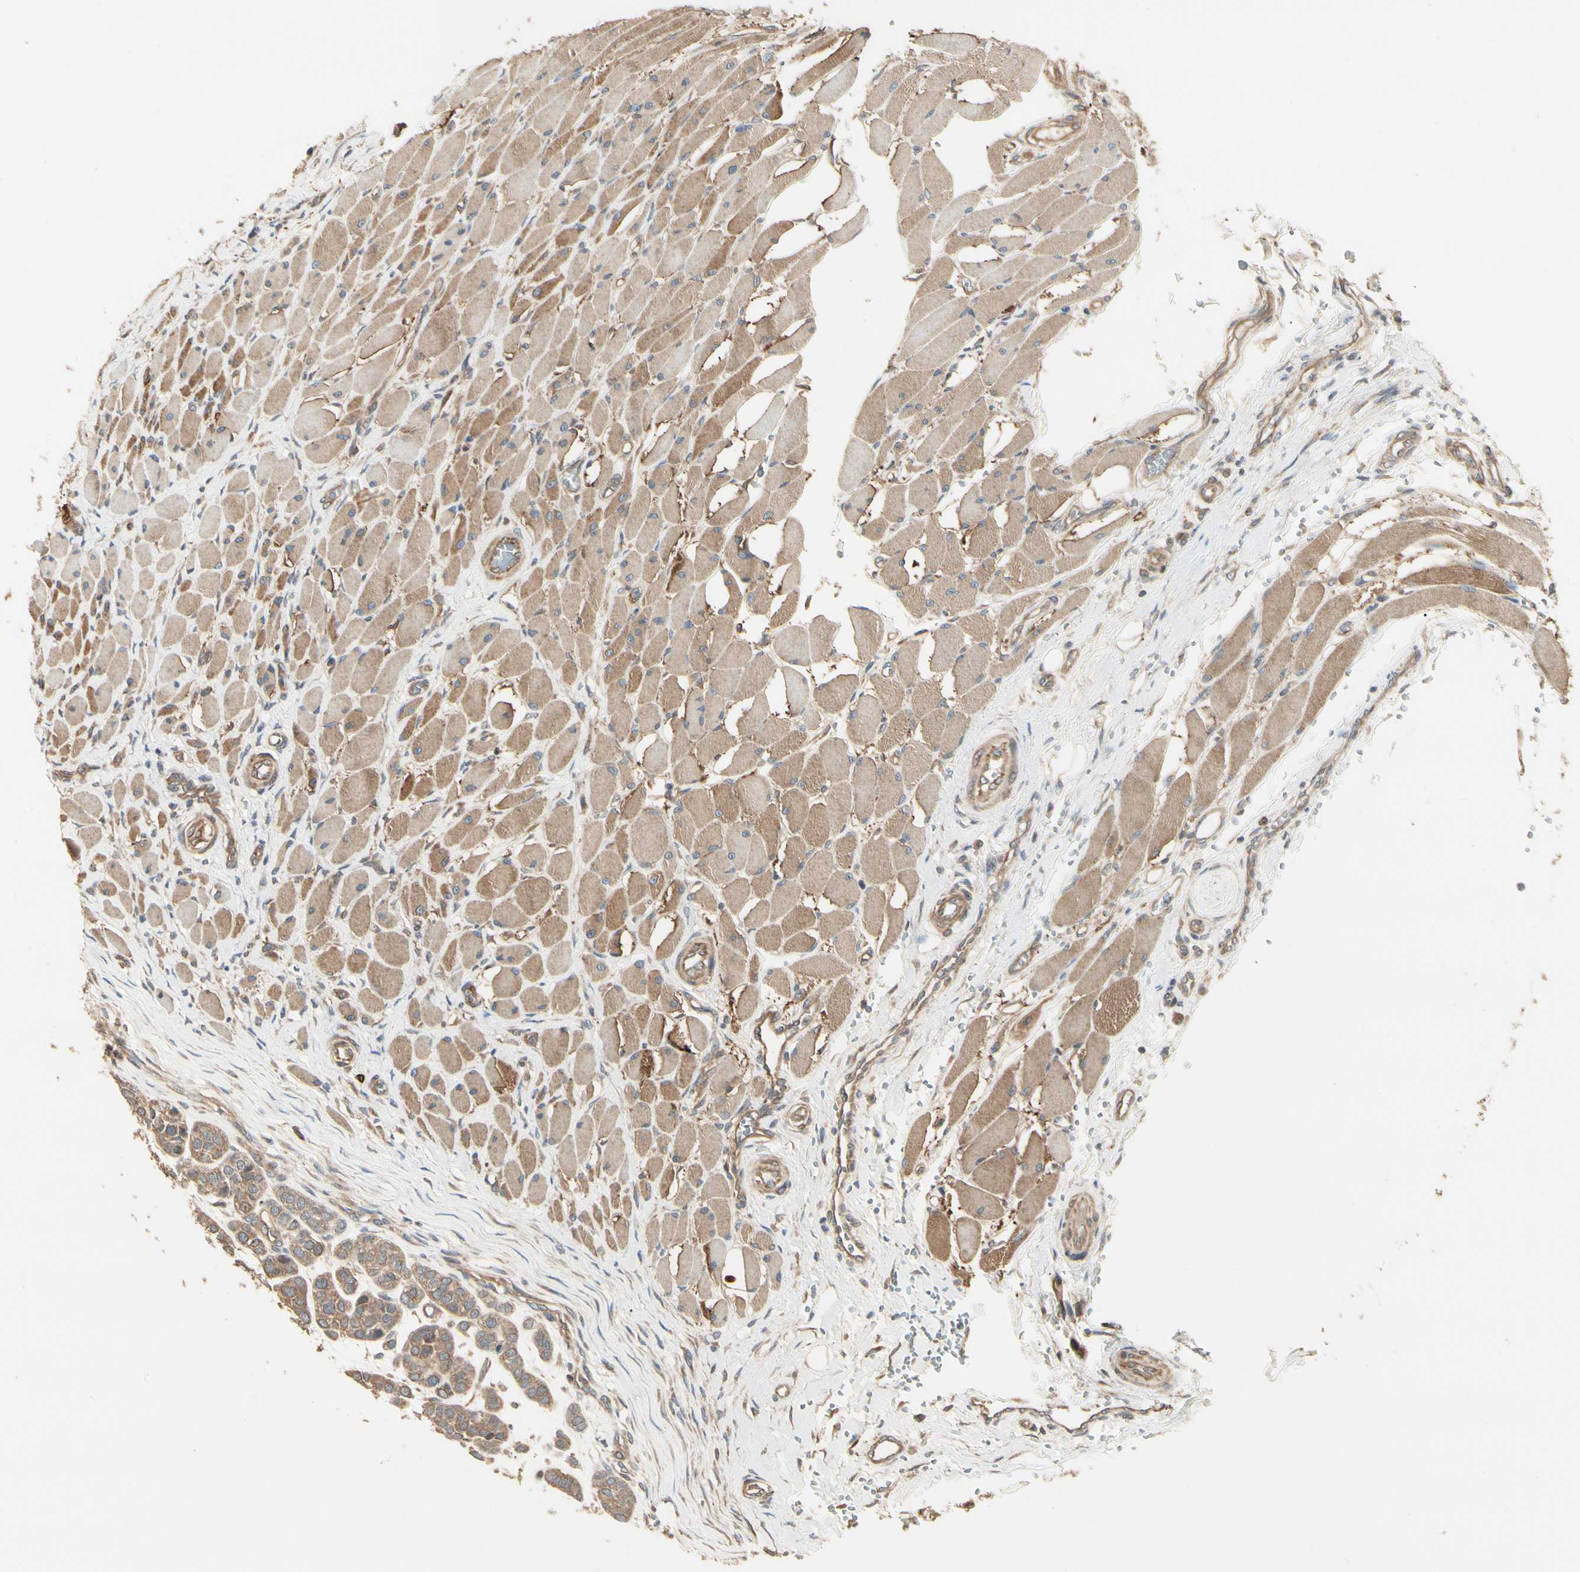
{"staining": {"intensity": "moderate", "quantity": ">75%", "location": "cytoplasmic/membranous"}, "tissue": "head and neck cancer", "cell_type": "Tumor cells", "image_type": "cancer", "snomed": [{"axis": "morphology", "description": "Adenocarcinoma, NOS"}, {"axis": "morphology", "description": "Adenoma, NOS"}, {"axis": "topography", "description": "Head-Neck"}], "caption": "A photomicrograph of adenocarcinoma (head and neck) stained for a protein demonstrates moderate cytoplasmic/membranous brown staining in tumor cells. The protein is shown in brown color, while the nuclei are stained blue.", "gene": "IRAG1", "patient": {"sex": "female", "age": 55}}